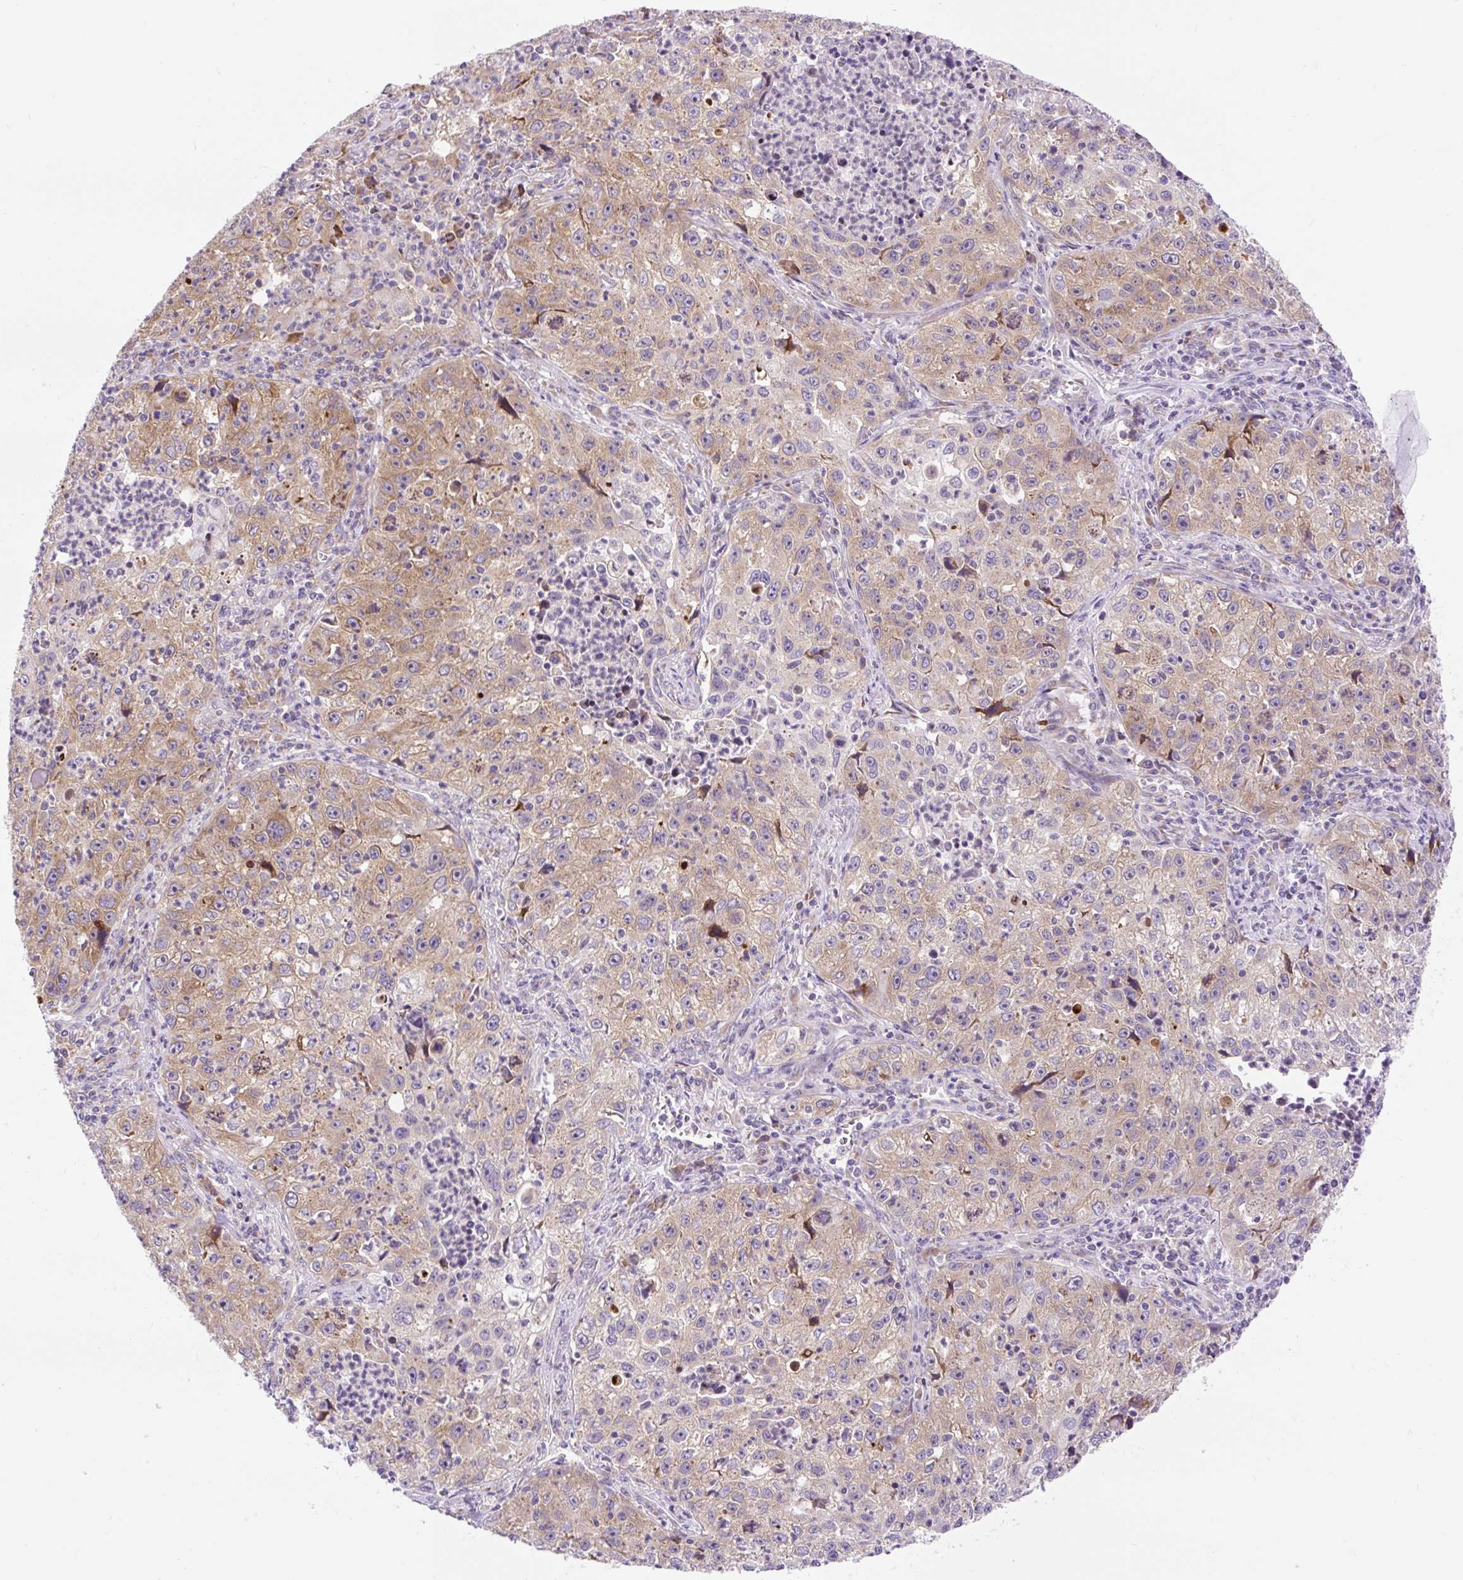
{"staining": {"intensity": "moderate", "quantity": "25%-75%", "location": "cytoplasmic/membranous"}, "tissue": "lung cancer", "cell_type": "Tumor cells", "image_type": "cancer", "snomed": [{"axis": "morphology", "description": "Squamous cell carcinoma, NOS"}, {"axis": "topography", "description": "Lung"}], "caption": "Lung squamous cell carcinoma stained with a protein marker reveals moderate staining in tumor cells.", "gene": "GPR45", "patient": {"sex": "male", "age": 71}}